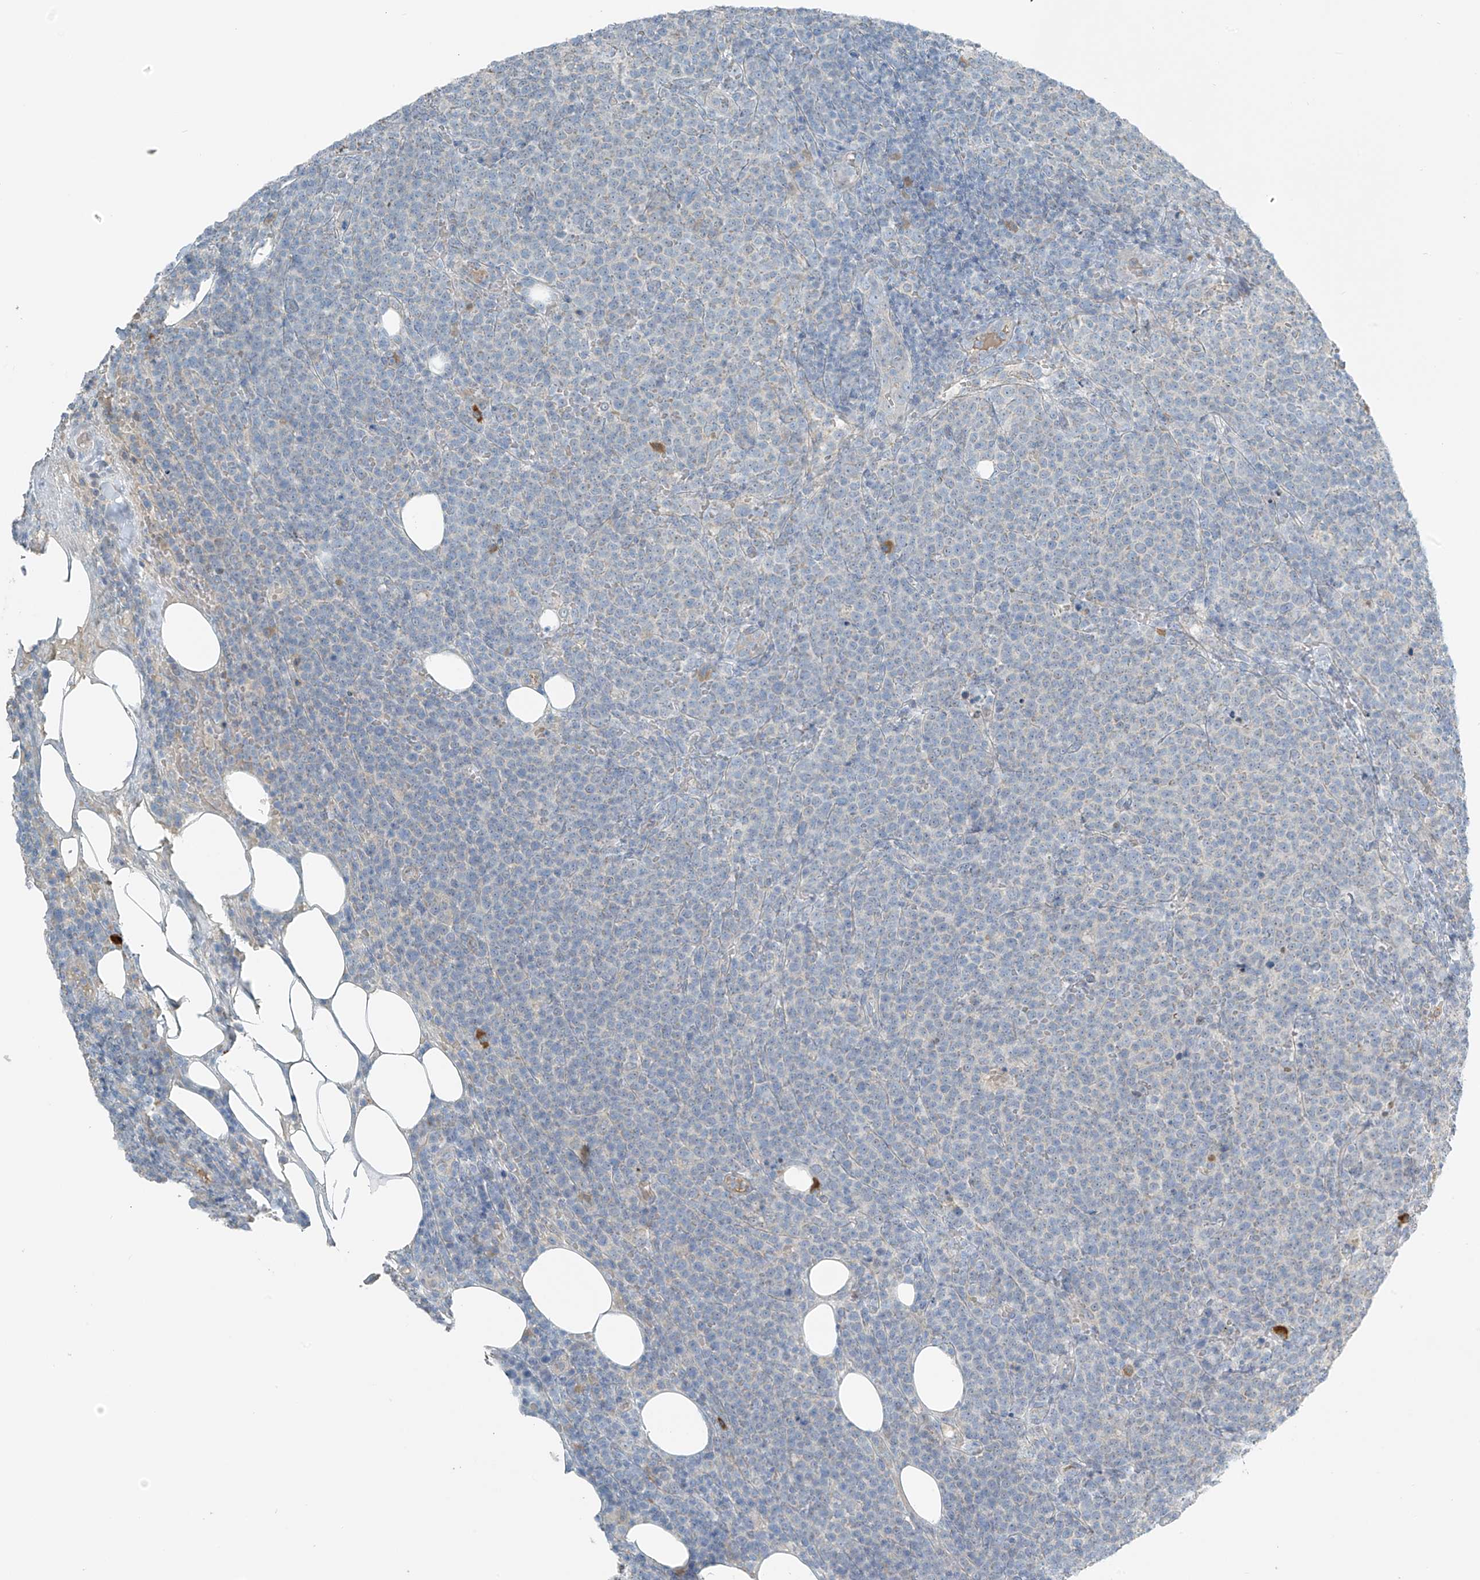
{"staining": {"intensity": "negative", "quantity": "none", "location": "none"}, "tissue": "lymphoma", "cell_type": "Tumor cells", "image_type": "cancer", "snomed": [{"axis": "morphology", "description": "Malignant lymphoma, non-Hodgkin's type, High grade"}, {"axis": "topography", "description": "Lymph node"}], "caption": "The immunohistochemistry image has no significant expression in tumor cells of malignant lymphoma, non-Hodgkin's type (high-grade) tissue.", "gene": "FAM131C", "patient": {"sex": "male", "age": 61}}